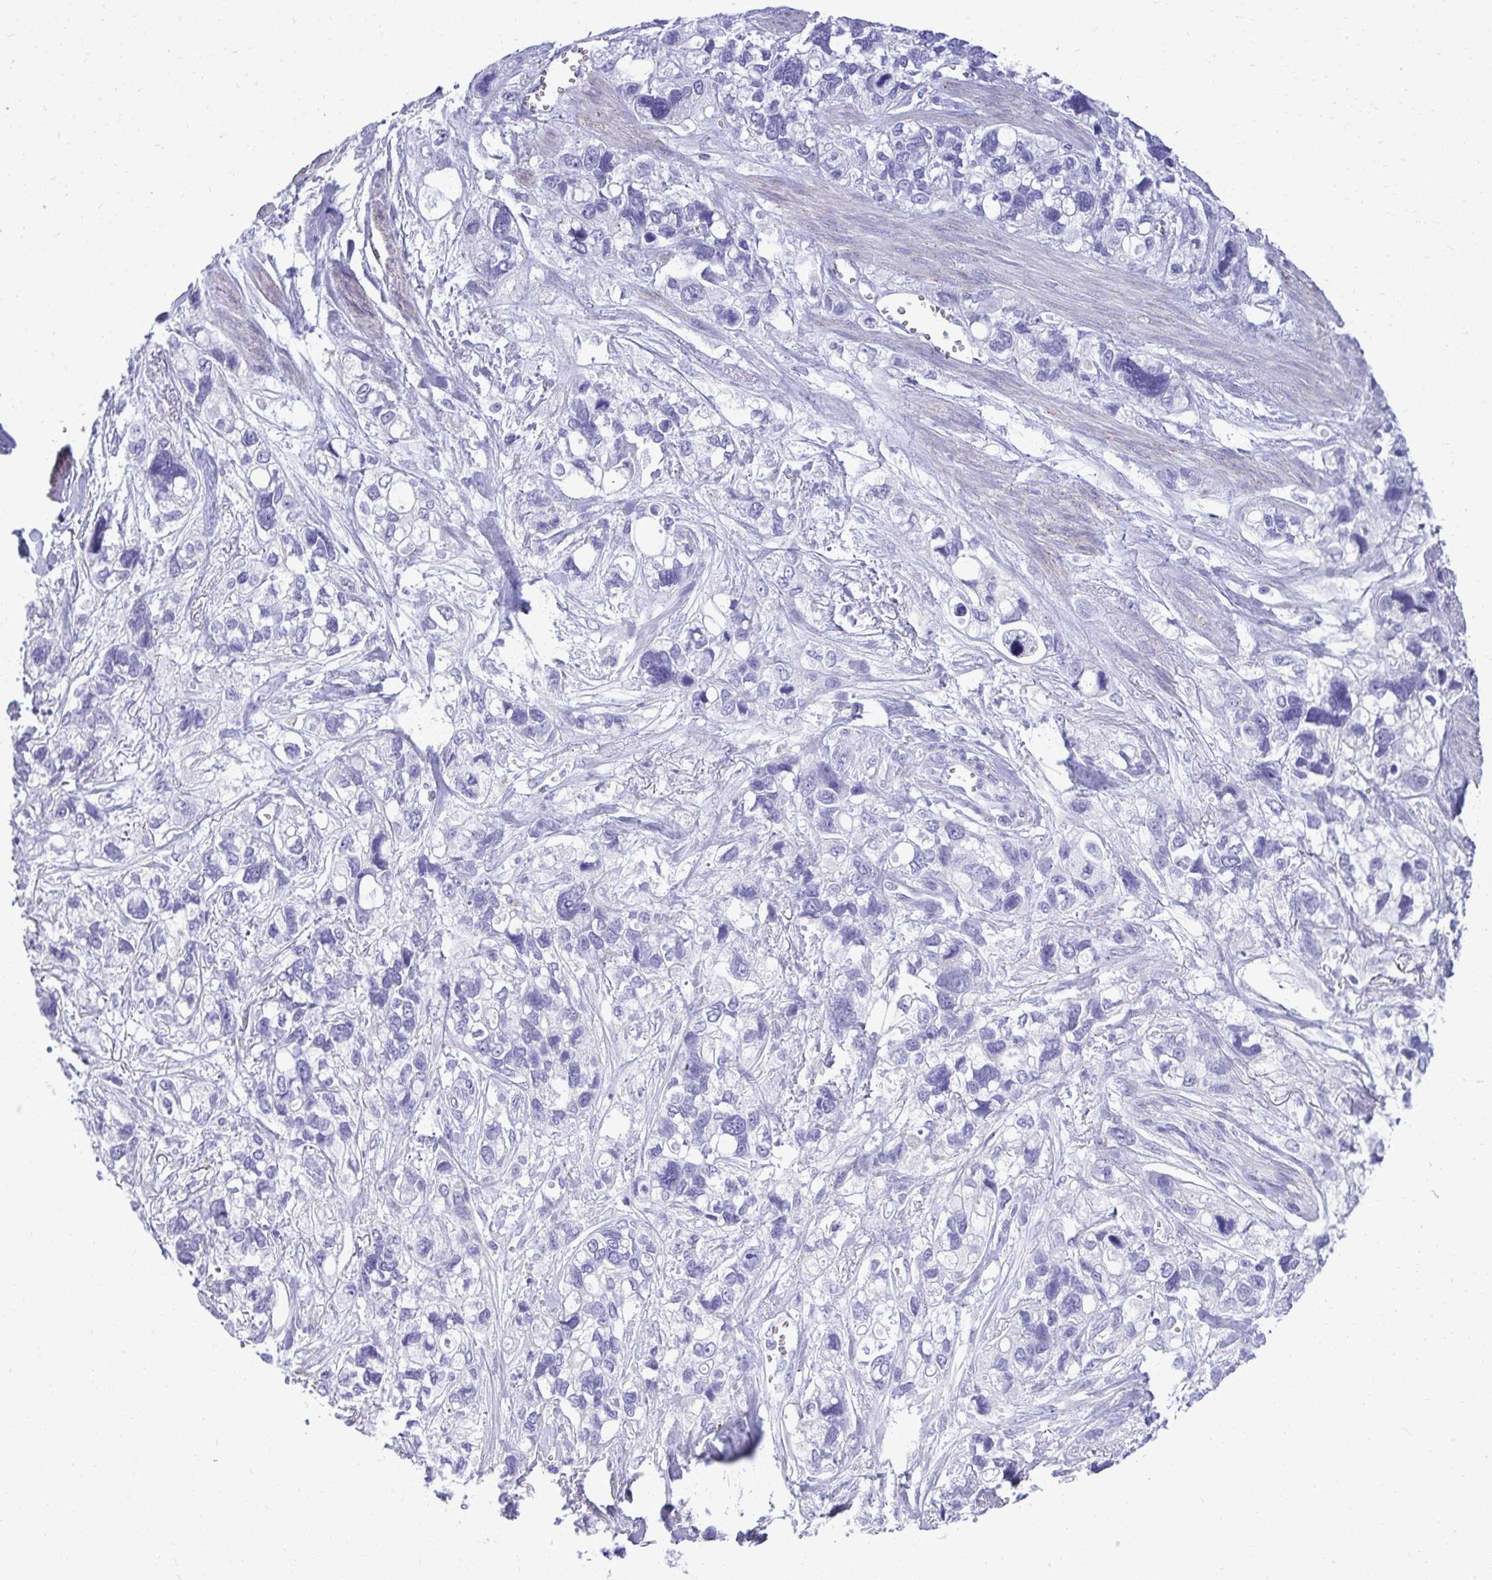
{"staining": {"intensity": "negative", "quantity": "none", "location": "none"}, "tissue": "stomach cancer", "cell_type": "Tumor cells", "image_type": "cancer", "snomed": [{"axis": "morphology", "description": "Adenocarcinoma, NOS"}, {"axis": "topography", "description": "Stomach, upper"}], "caption": "The micrograph shows no staining of tumor cells in adenocarcinoma (stomach).", "gene": "AIG1", "patient": {"sex": "female", "age": 81}}